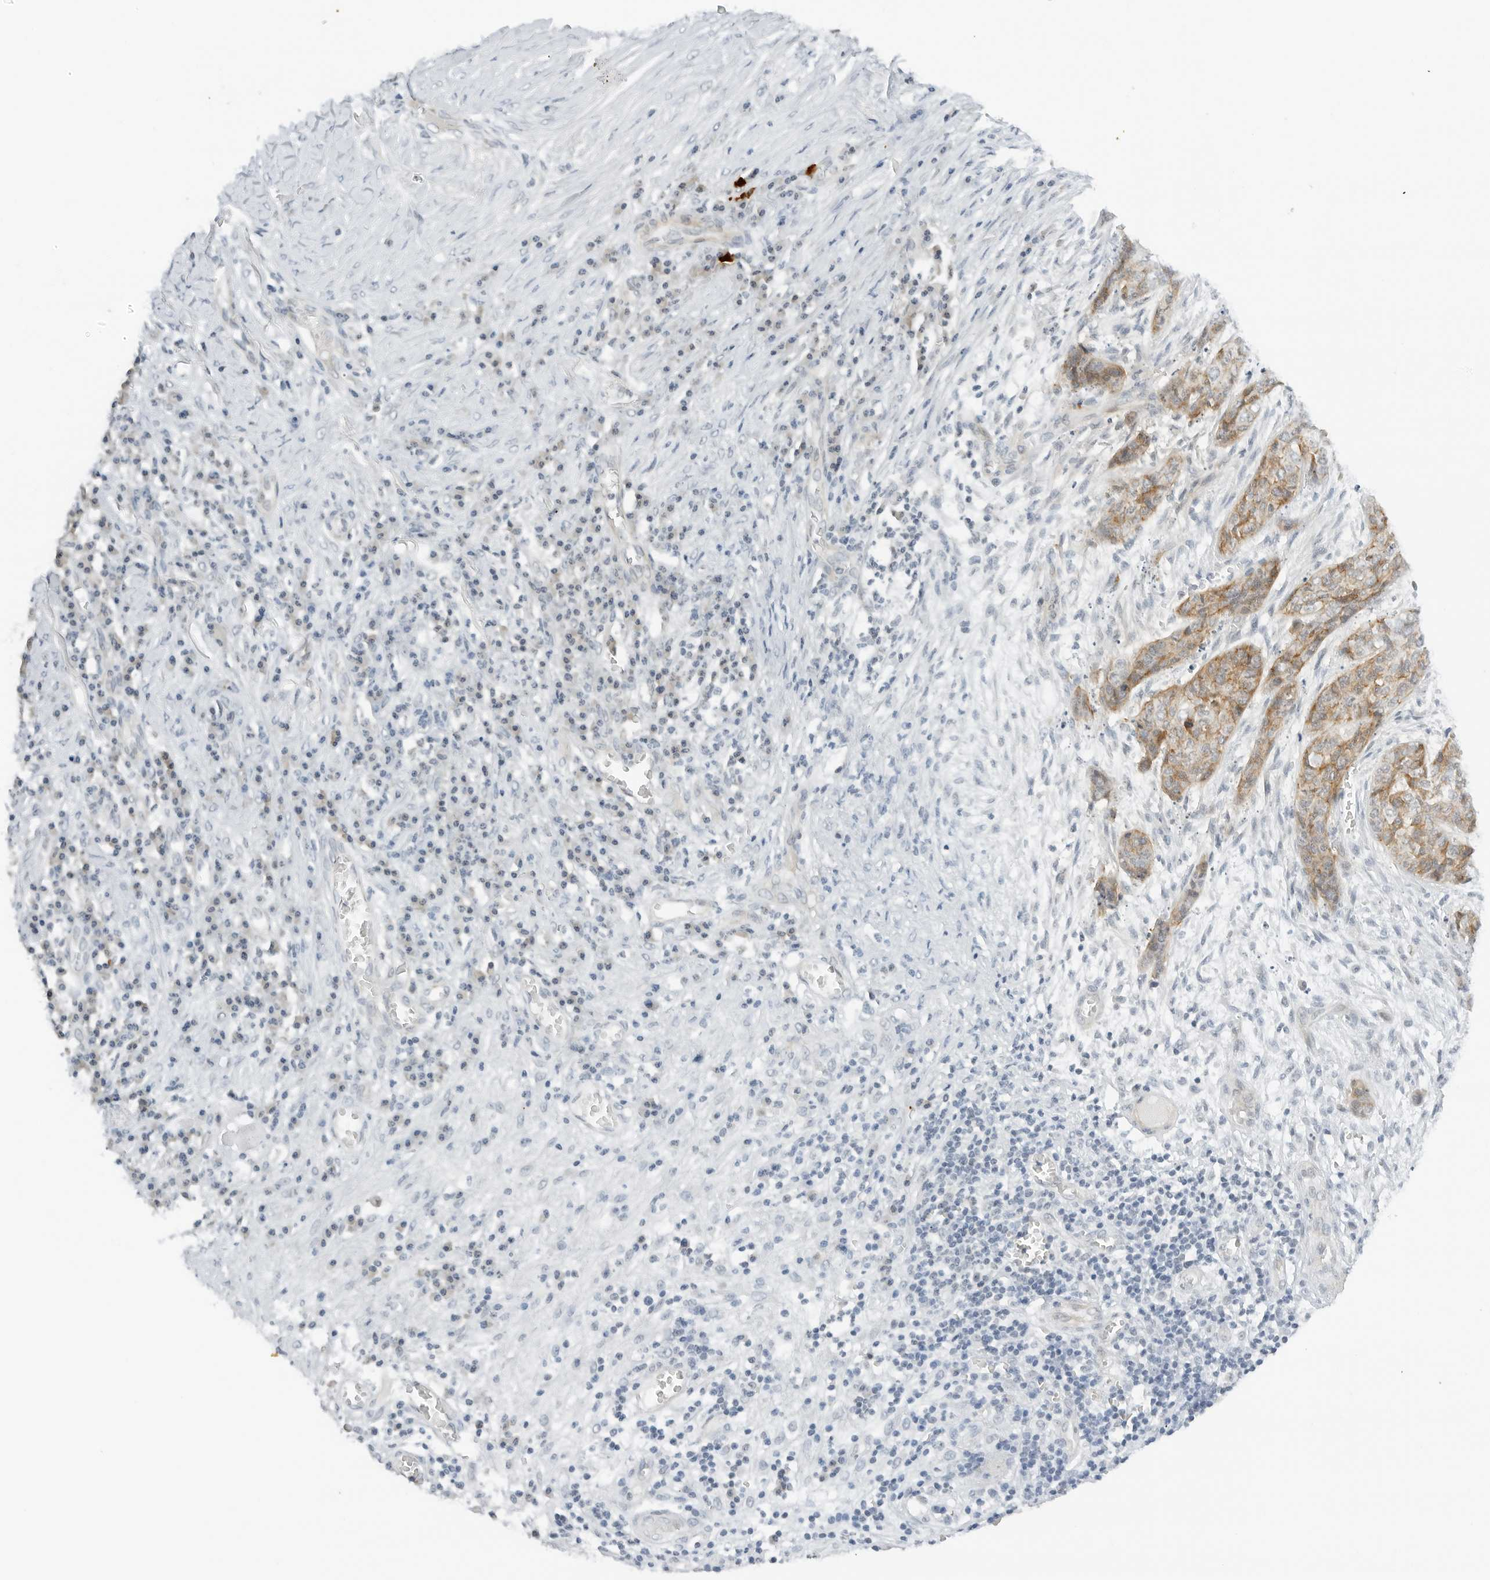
{"staining": {"intensity": "moderate", "quantity": ">75%", "location": "cytoplasmic/membranous"}, "tissue": "skin cancer", "cell_type": "Tumor cells", "image_type": "cancer", "snomed": [{"axis": "morphology", "description": "Basal cell carcinoma"}, {"axis": "topography", "description": "Skin"}], "caption": "The photomicrograph demonstrates a brown stain indicating the presence of a protein in the cytoplasmic/membranous of tumor cells in basal cell carcinoma (skin). (IHC, brightfield microscopy, high magnification).", "gene": "NEO1", "patient": {"sex": "female", "age": 64}}